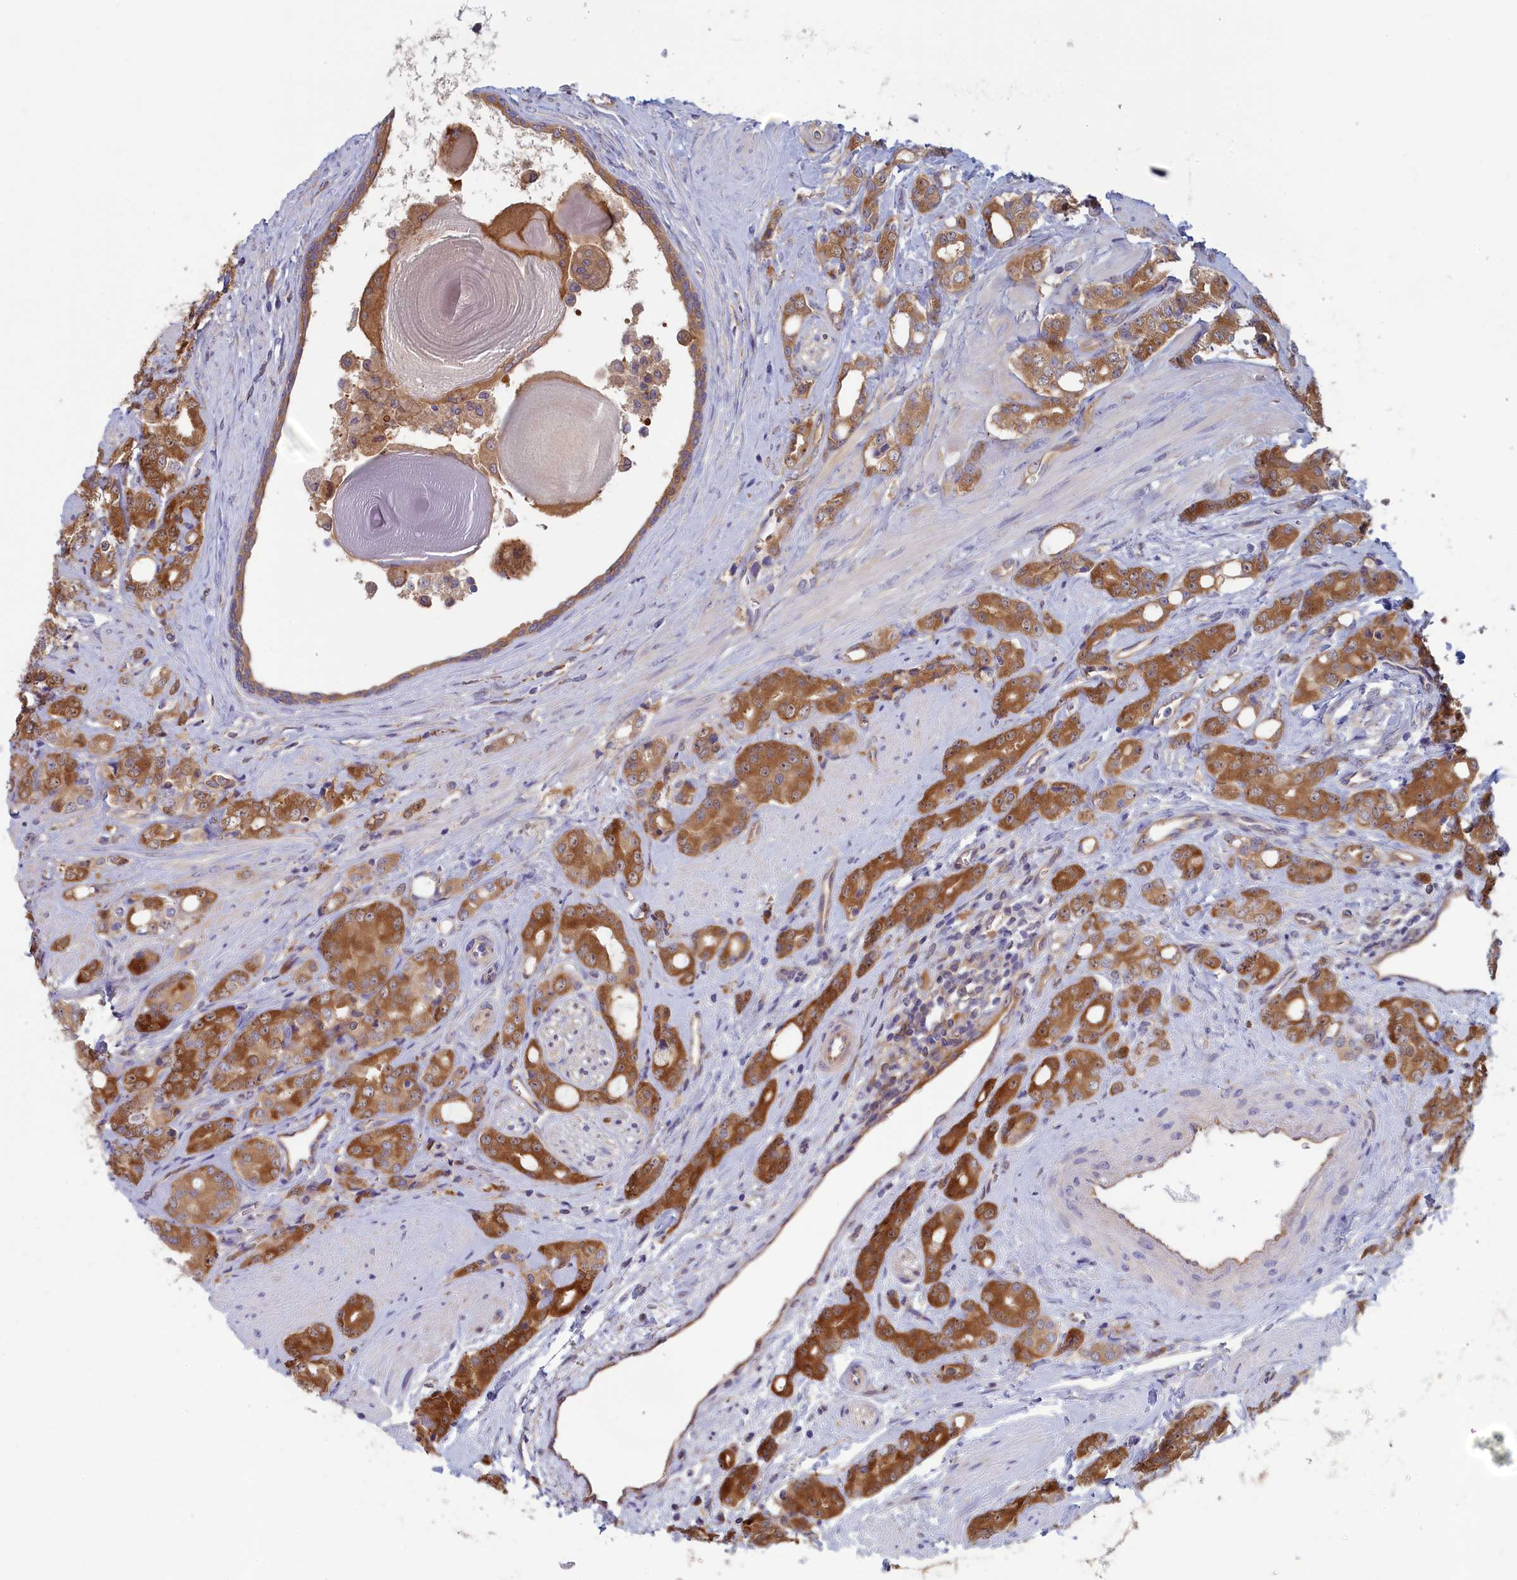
{"staining": {"intensity": "moderate", "quantity": ">75%", "location": "cytoplasmic/membranous"}, "tissue": "prostate cancer", "cell_type": "Tumor cells", "image_type": "cancer", "snomed": [{"axis": "morphology", "description": "Adenocarcinoma, High grade"}, {"axis": "topography", "description": "Prostate"}], "caption": "The immunohistochemical stain shows moderate cytoplasmic/membranous positivity in tumor cells of prostate adenocarcinoma (high-grade) tissue. (IHC, brightfield microscopy, high magnification).", "gene": "SYNDIG1L", "patient": {"sex": "male", "age": 62}}